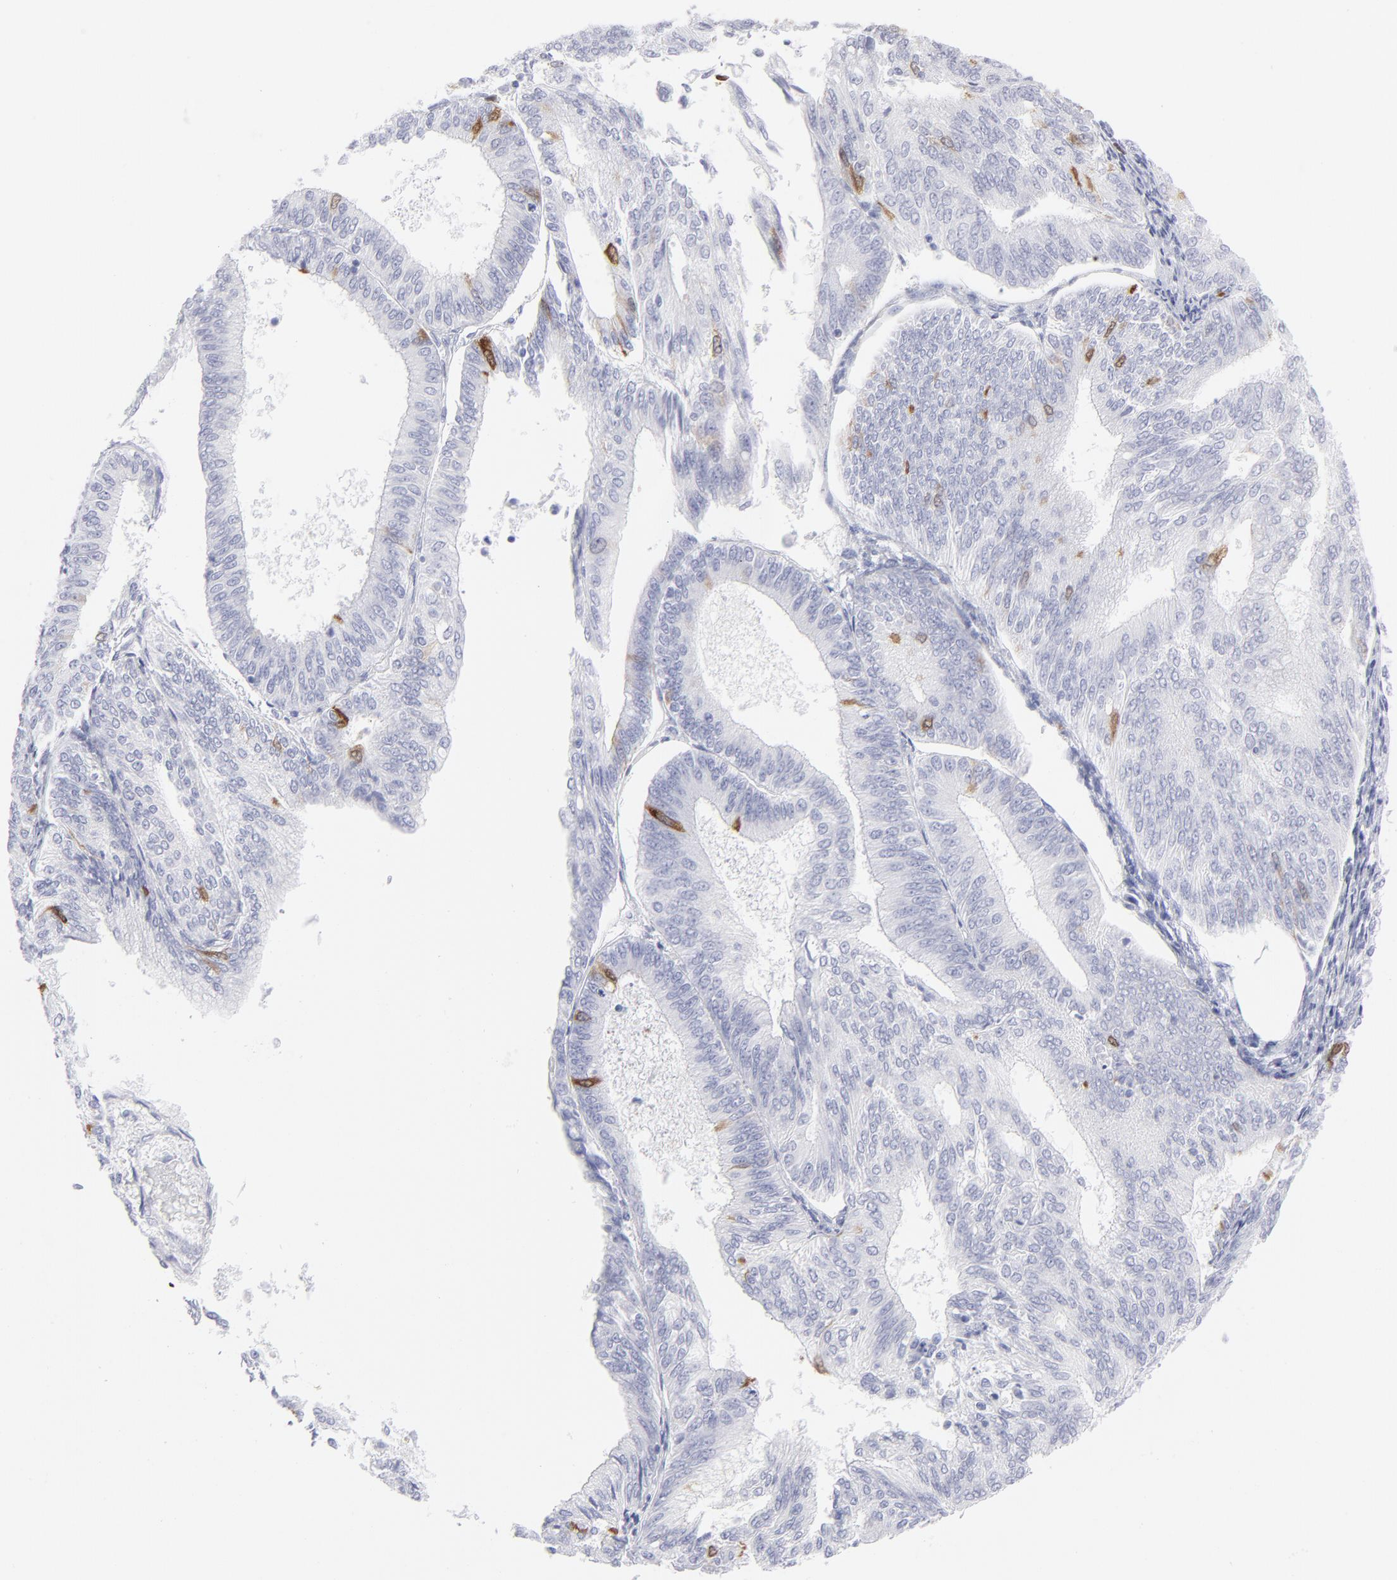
{"staining": {"intensity": "strong", "quantity": "<25%", "location": "cytoplasmic/membranous"}, "tissue": "endometrial cancer", "cell_type": "Tumor cells", "image_type": "cancer", "snomed": [{"axis": "morphology", "description": "Adenocarcinoma, NOS"}, {"axis": "topography", "description": "Endometrium"}], "caption": "Immunohistochemistry (IHC) of endometrial cancer reveals medium levels of strong cytoplasmic/membranous staining in about <25% of tumor cells.", "gene": "CCNB1", "patient": {"sex": "female", "age": 55}}